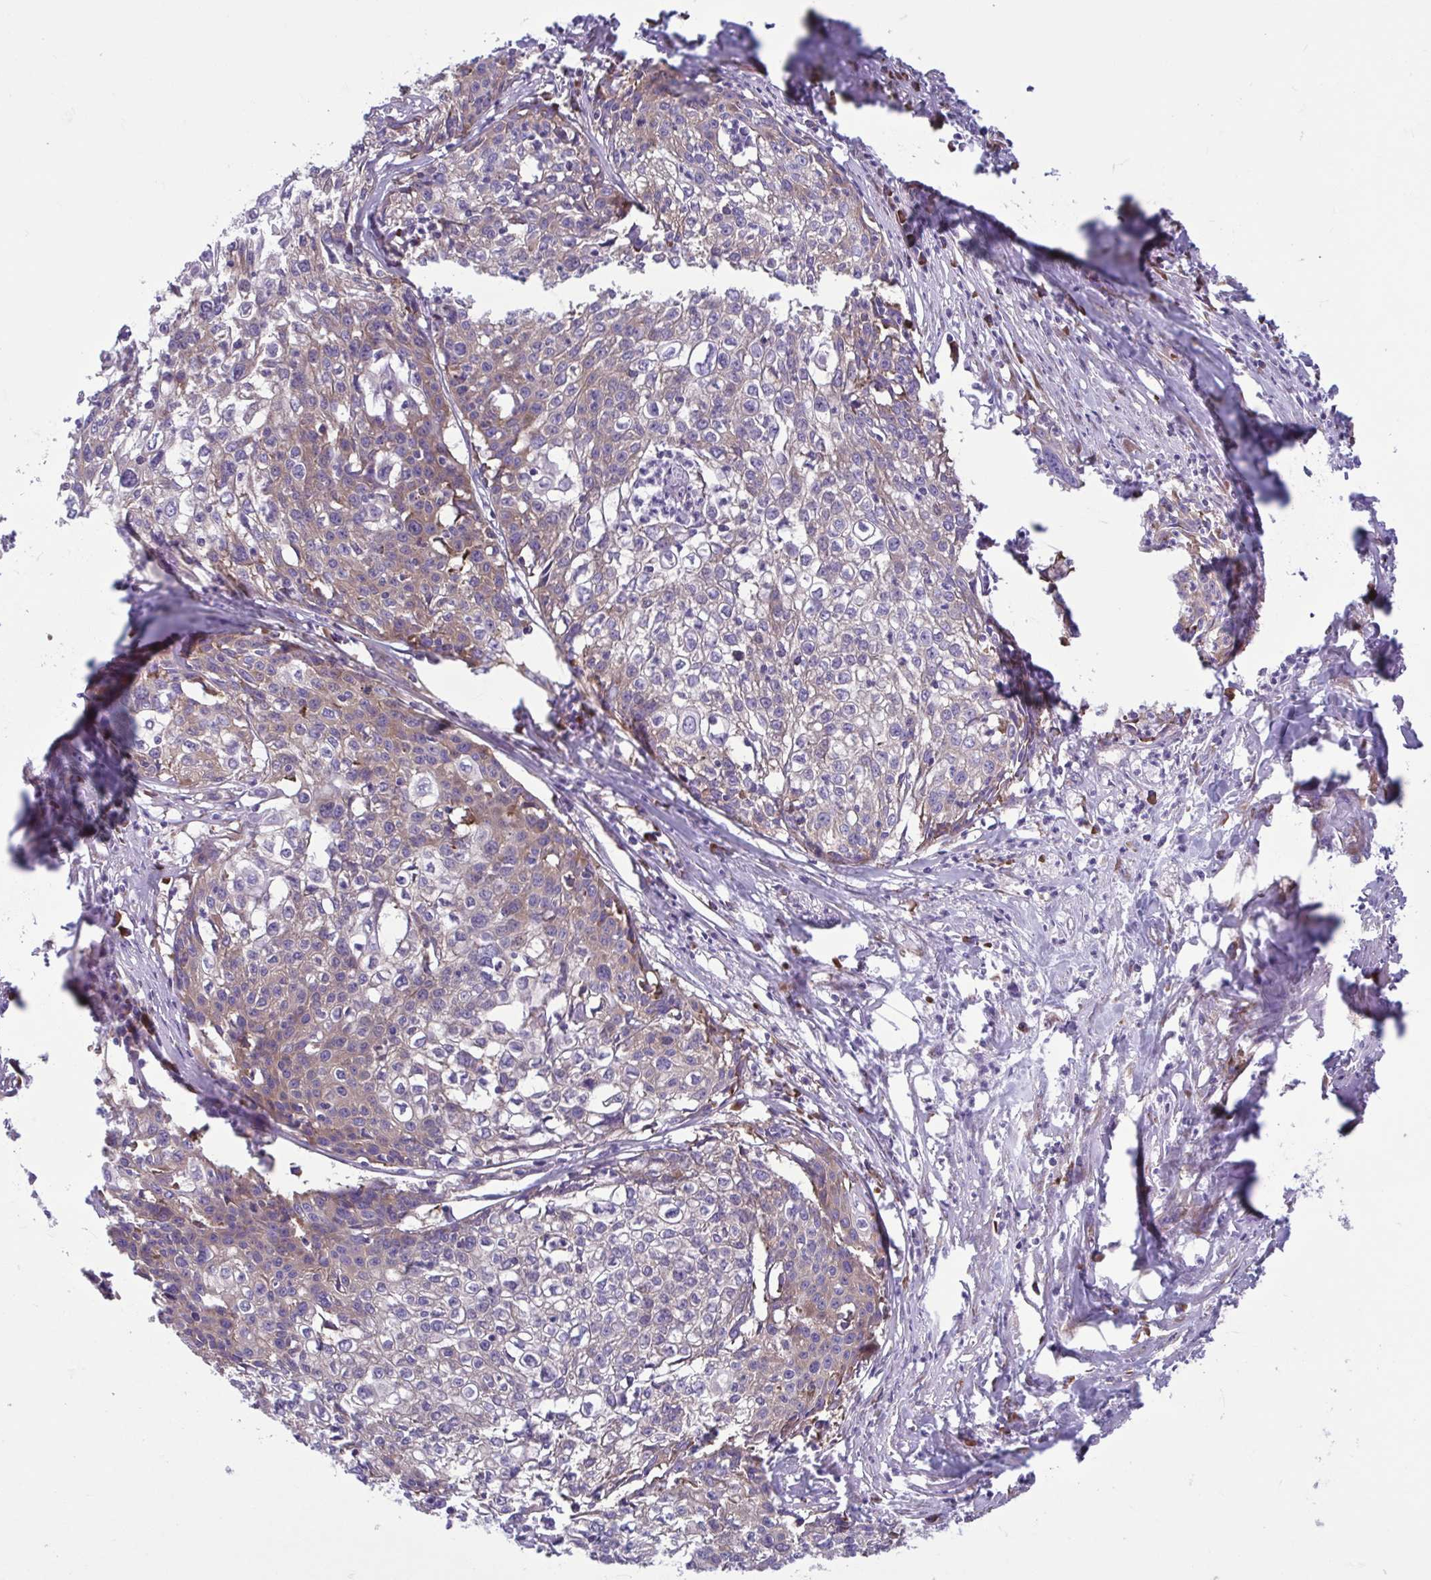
{"staining": {"intensity": "weak", "quantity": "25%-75%", "location": "cytoplasmic/membranous"}, "tissue": "cervical cancer", "cell_type": "Tumor cells", "image_type": "cancer", "snomed": [{"axis": "morphology", "description": "Squamous cell carcinoma, NOS"}, {"axis": "topography", "description": "Cervix"}], "caption": "A high-resolution photomicrograph shows immunohistochemistry (IHC) staining of squamous cell carcinoma (cervical), which exhibits weak cytoplasmic/membranous positivity in approximately 25%-75% of tumor cells. The staining was performed using DAB to visualize the protein expression in brown, while the nuclei were stained in blue with hematoxylin (Magnification: 20x).", "gene": "RPS16", "patient": {"sex": "female", "age": 39}}